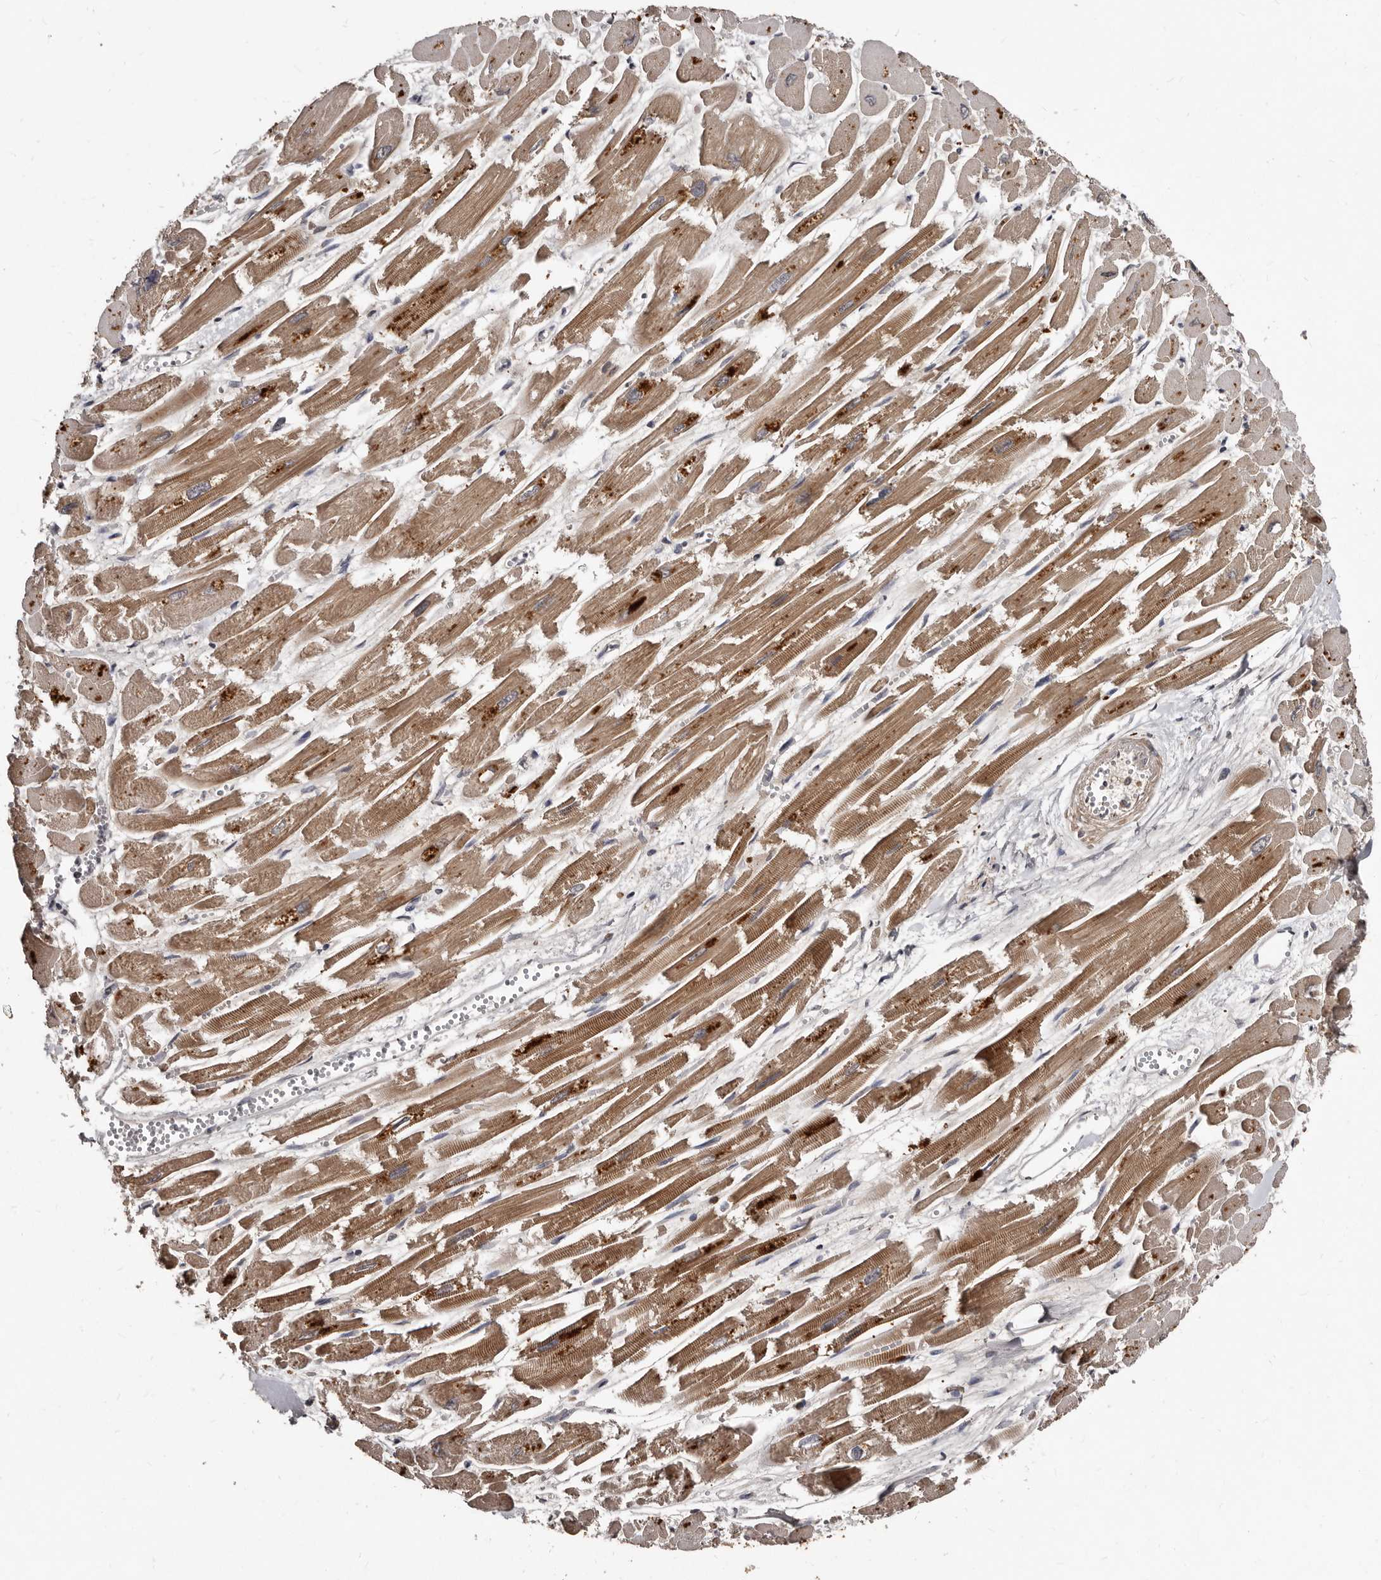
{"staining": {"intensity": "moderate", "quantity": ">75%", "location": "cytoplasmic/membranous"}, "tissue": "heart muscle", "cell_type": "Cardiomyocytes", "image_type": "normal", "snomed": [{"axis": "morphology", "description": "Normal tissue, NOS"}, {"axis": "topography", "description": "Heart"}], "caption": "DAB immunohistochemical staining of normal human heart muscle shows moderate cytoplasmic/membranous protein staining in about >75% of cardiomyocytes. The staining was performed using DAB to visualize the protein expression in brown, while the nuclei were stained in blue with hematoxylin (Magnification: 20x).", "gene": "PMVK", "patient": {"sex": "male", "age": 54}}